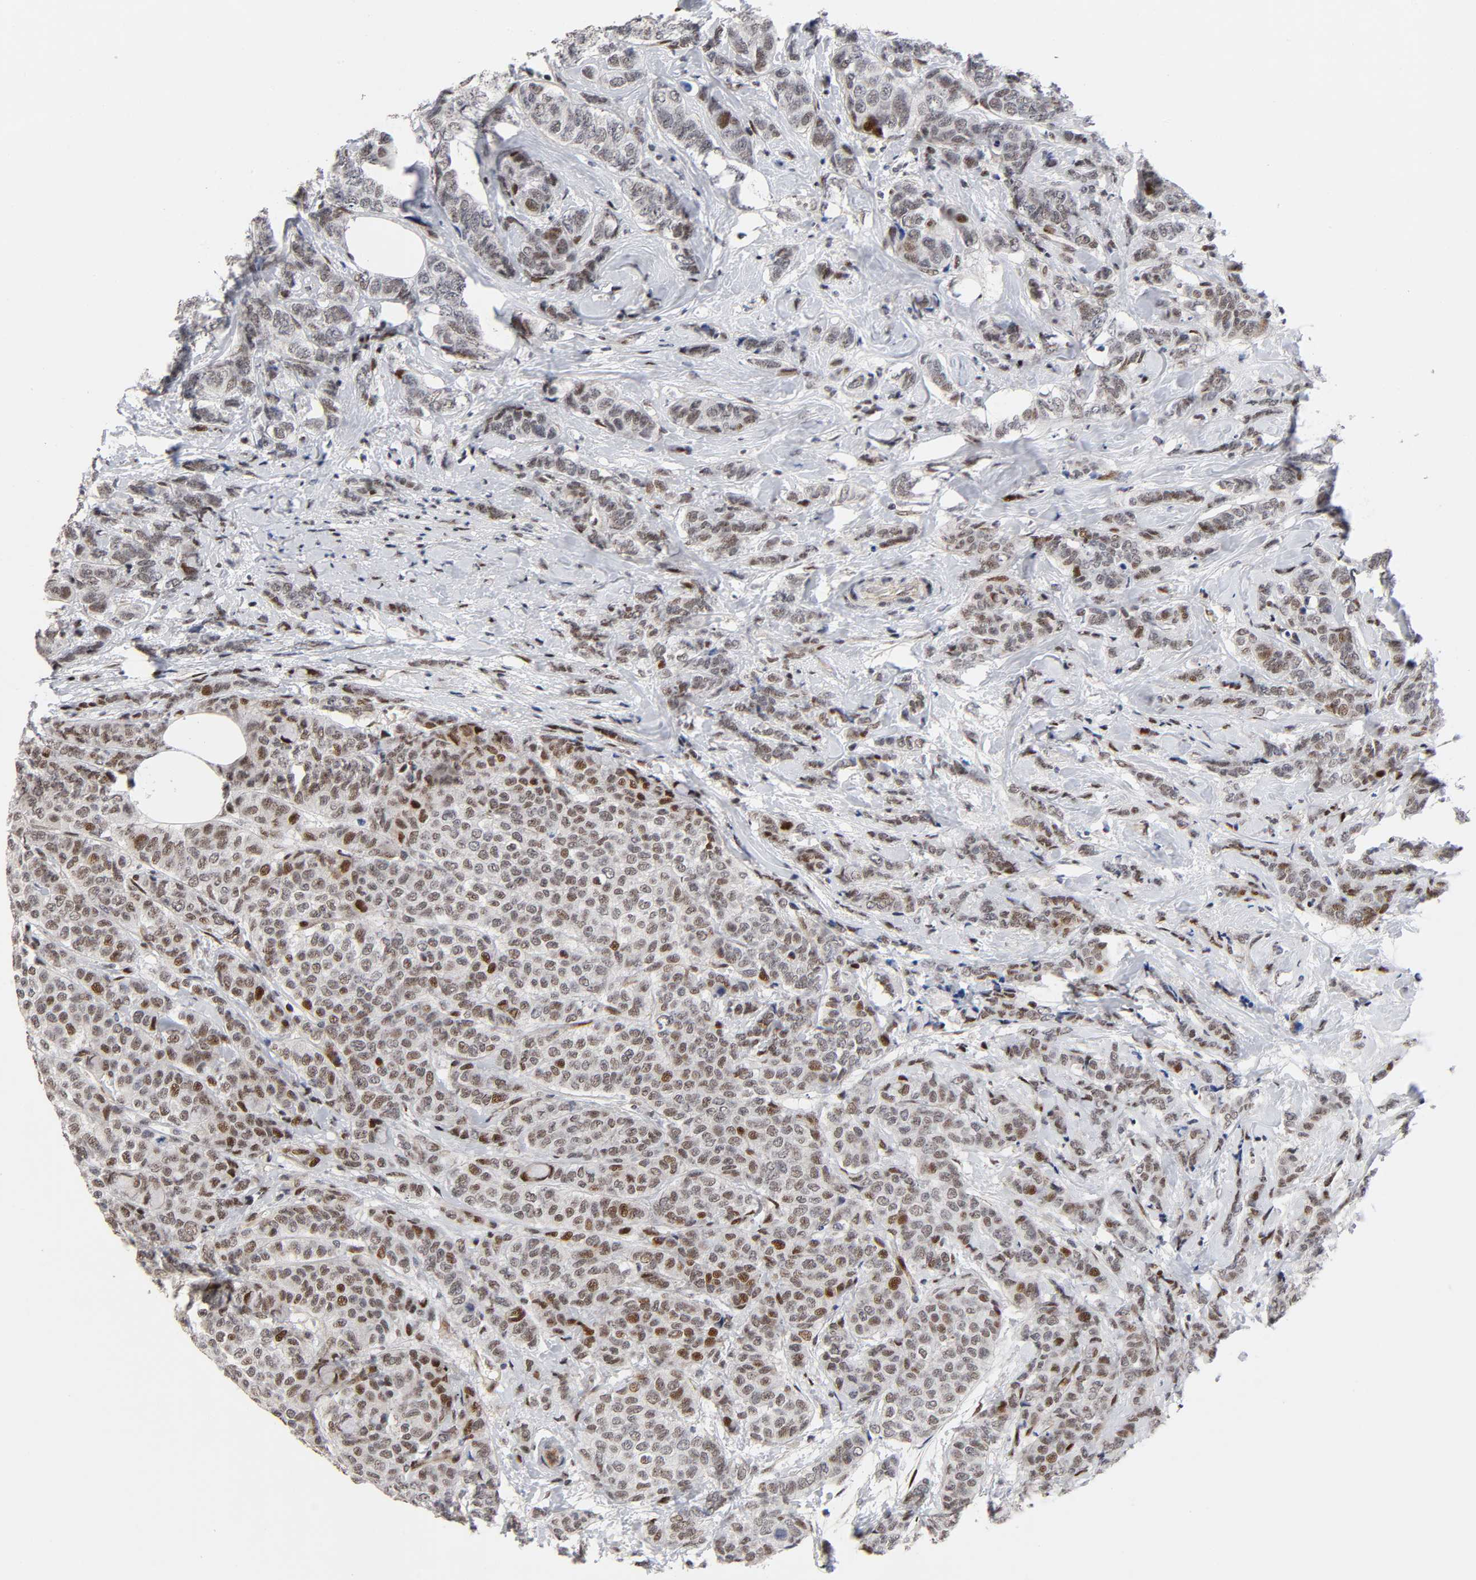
{"staining": {"intensity": "moderate", "quantity": ">75%", "location": "nuclear"}, "tissue": "breast cancer", "cell_type": "Tumor cells", "image_type": "cancer", "snomed": [{"axis": "morphology", "description": "Lobular carcinoma"}, {"axis": "topography", "description": "Breast"}], "caption": "The micrograph demonstrates a brown stain indicating the presence of a protein in the nuclear of tumor cells in breast cancer. (Brightfield microscopy of DAB IHC at high magnification).", "gene": "STK38", "patient": {"sex": "female", "age": 60}}